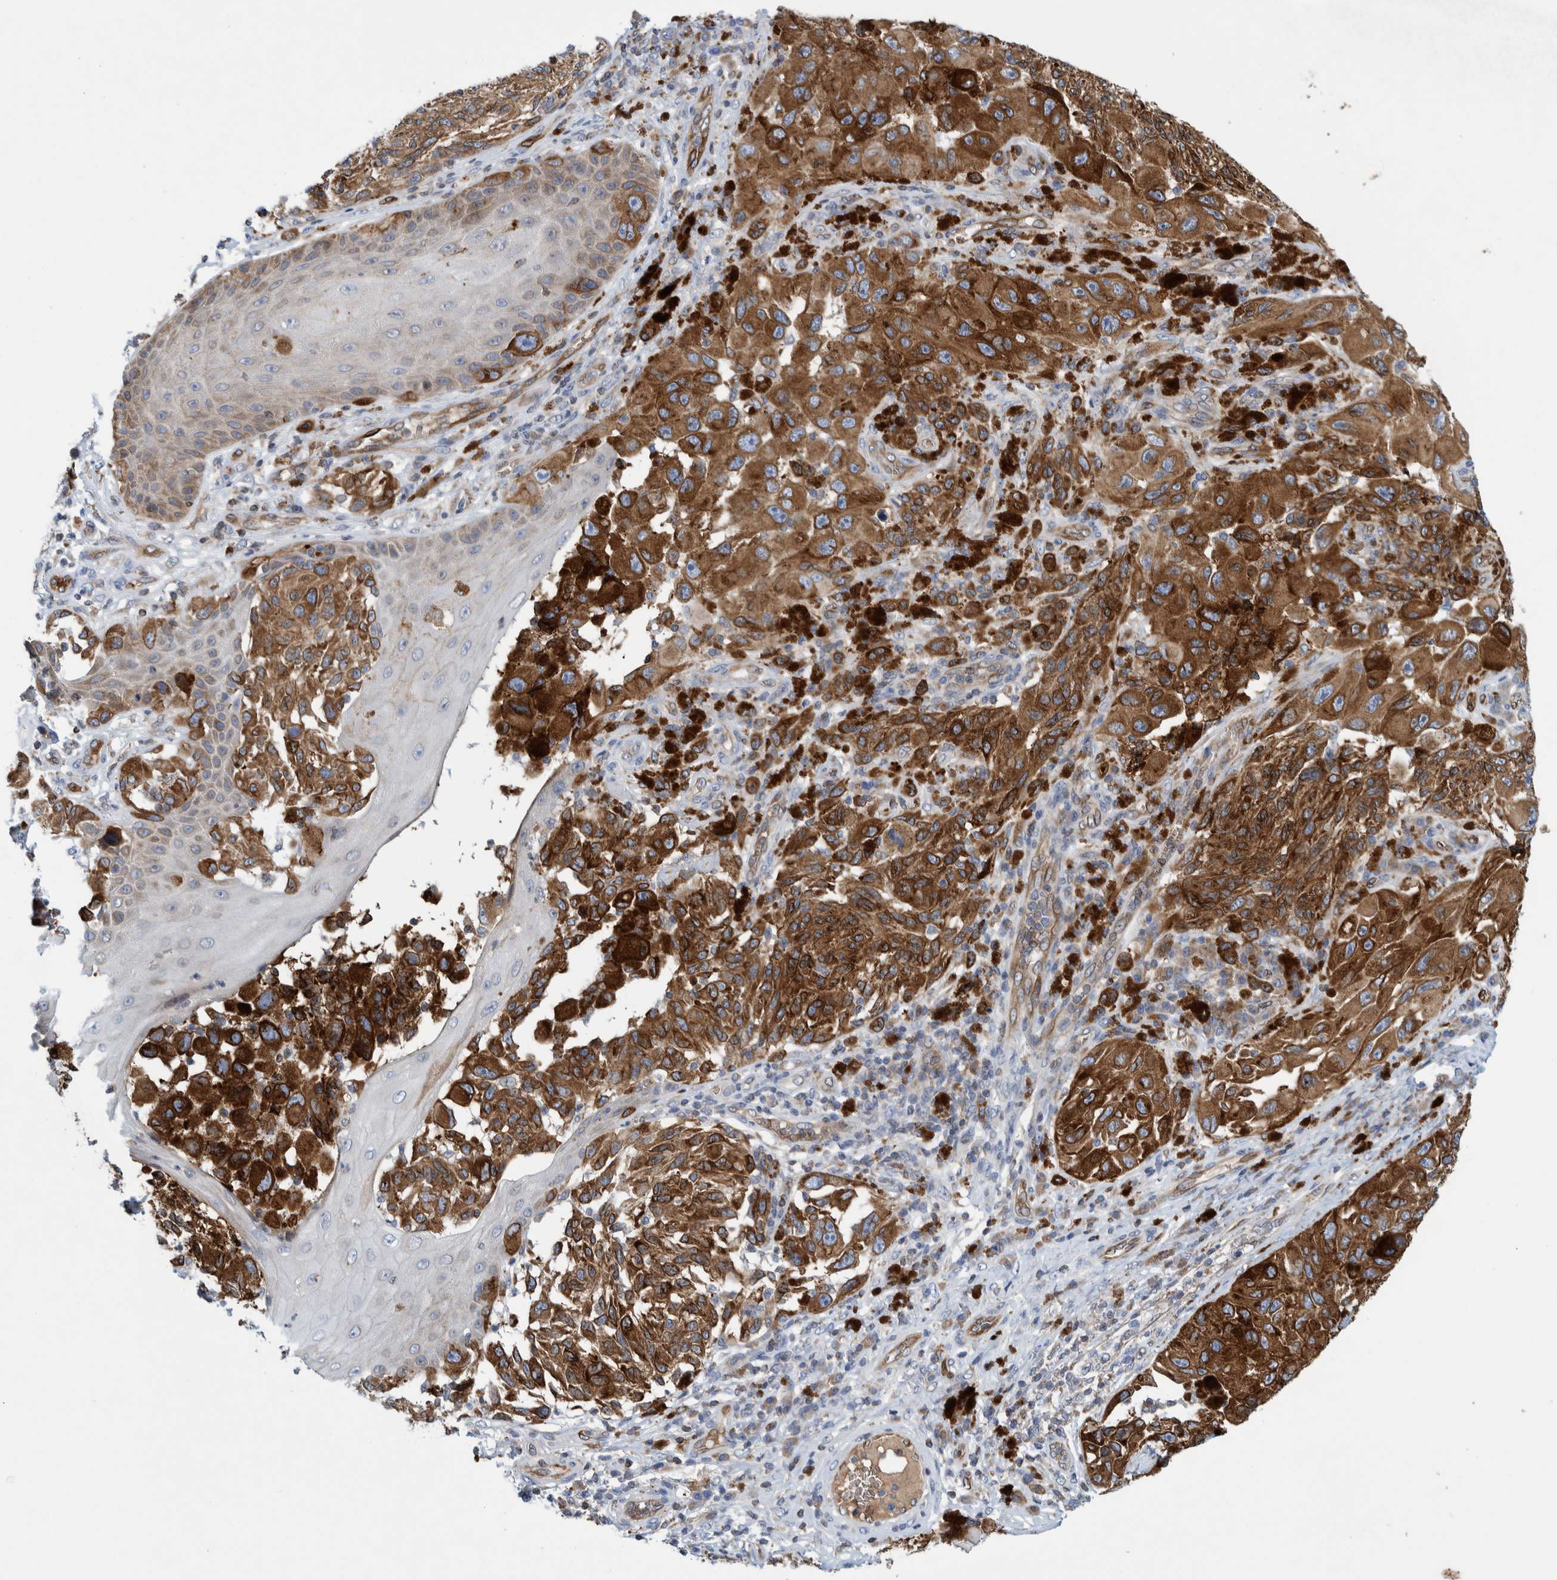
{"staining": {"intensity": "moderate", "quantity": ">75%", "location": "cytoplasmic/membranous"}, "tissue": "melanoma", "cell_type": "Tumor cells", "image_type": "cancer", "snomed": [{"axis": "morphology", "description": "Malignant melanoma, NOS"}, {"axis": "topography", "description": "Skin"}], "caption": "A brown stain shows moderate cytoplasmic/membranous expression of a protein in malignant melanoma tumor cells.", "gene": "THEM6", "patient": {"sex": "female", "age": 73}}